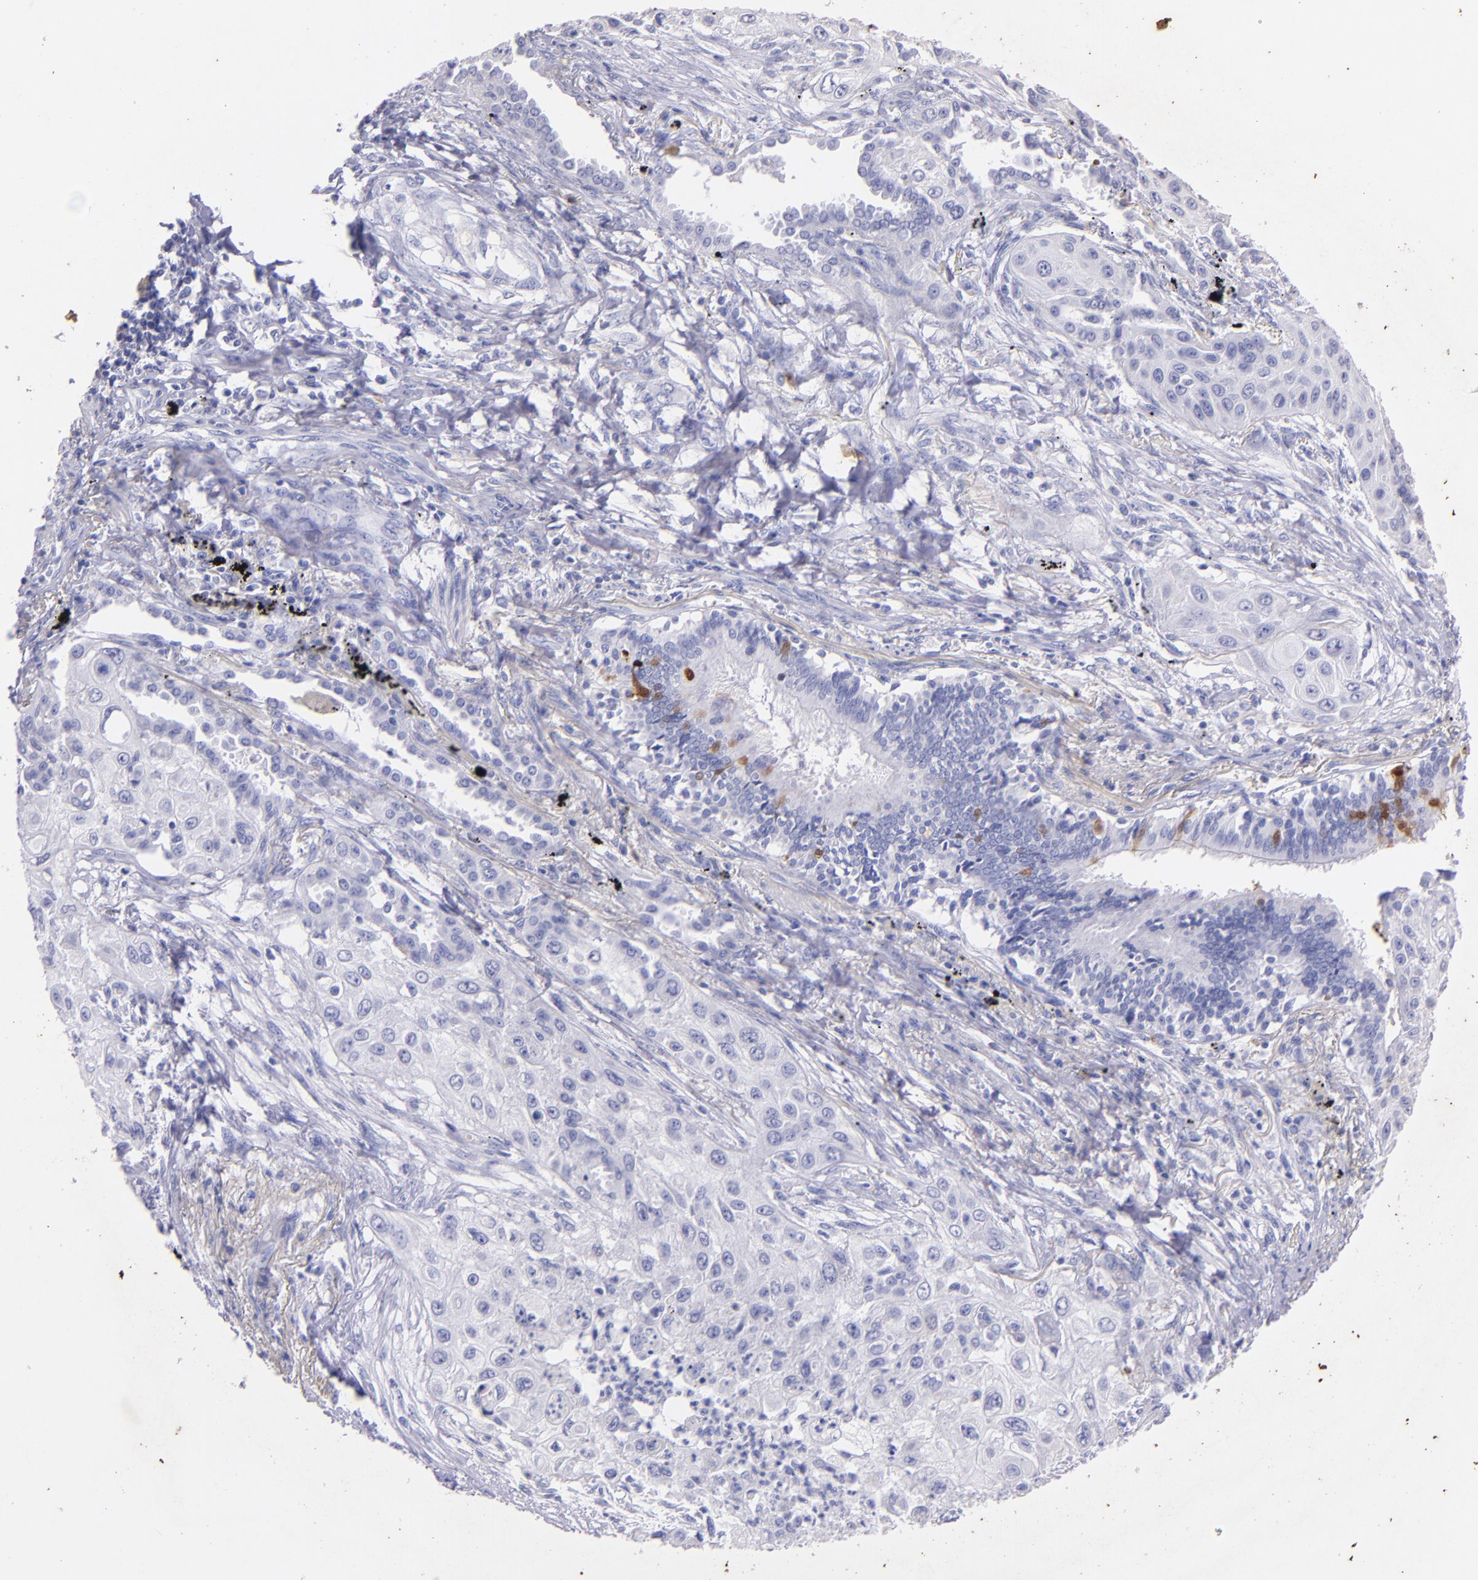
{"staining": {"intensity": "weak", "quantity": "<25%", "location": "cytoplasmic/membranous"}, "tissue": "lung cancer", "cell_type": "Tumor cells", "image_type": "cancer", "snomed": [{"axis": "morphology", "description": "Squamous cell carcinoma, NOS"}, {"axis": "topography", "description": "Lung"}], "caption": "Lung squamous cell carcinoma stained for a protein using immunohistochemistry displays no staining tumor cells.", "gene": "UCHL1", "patient": {"sex": "male", "age": 71}}